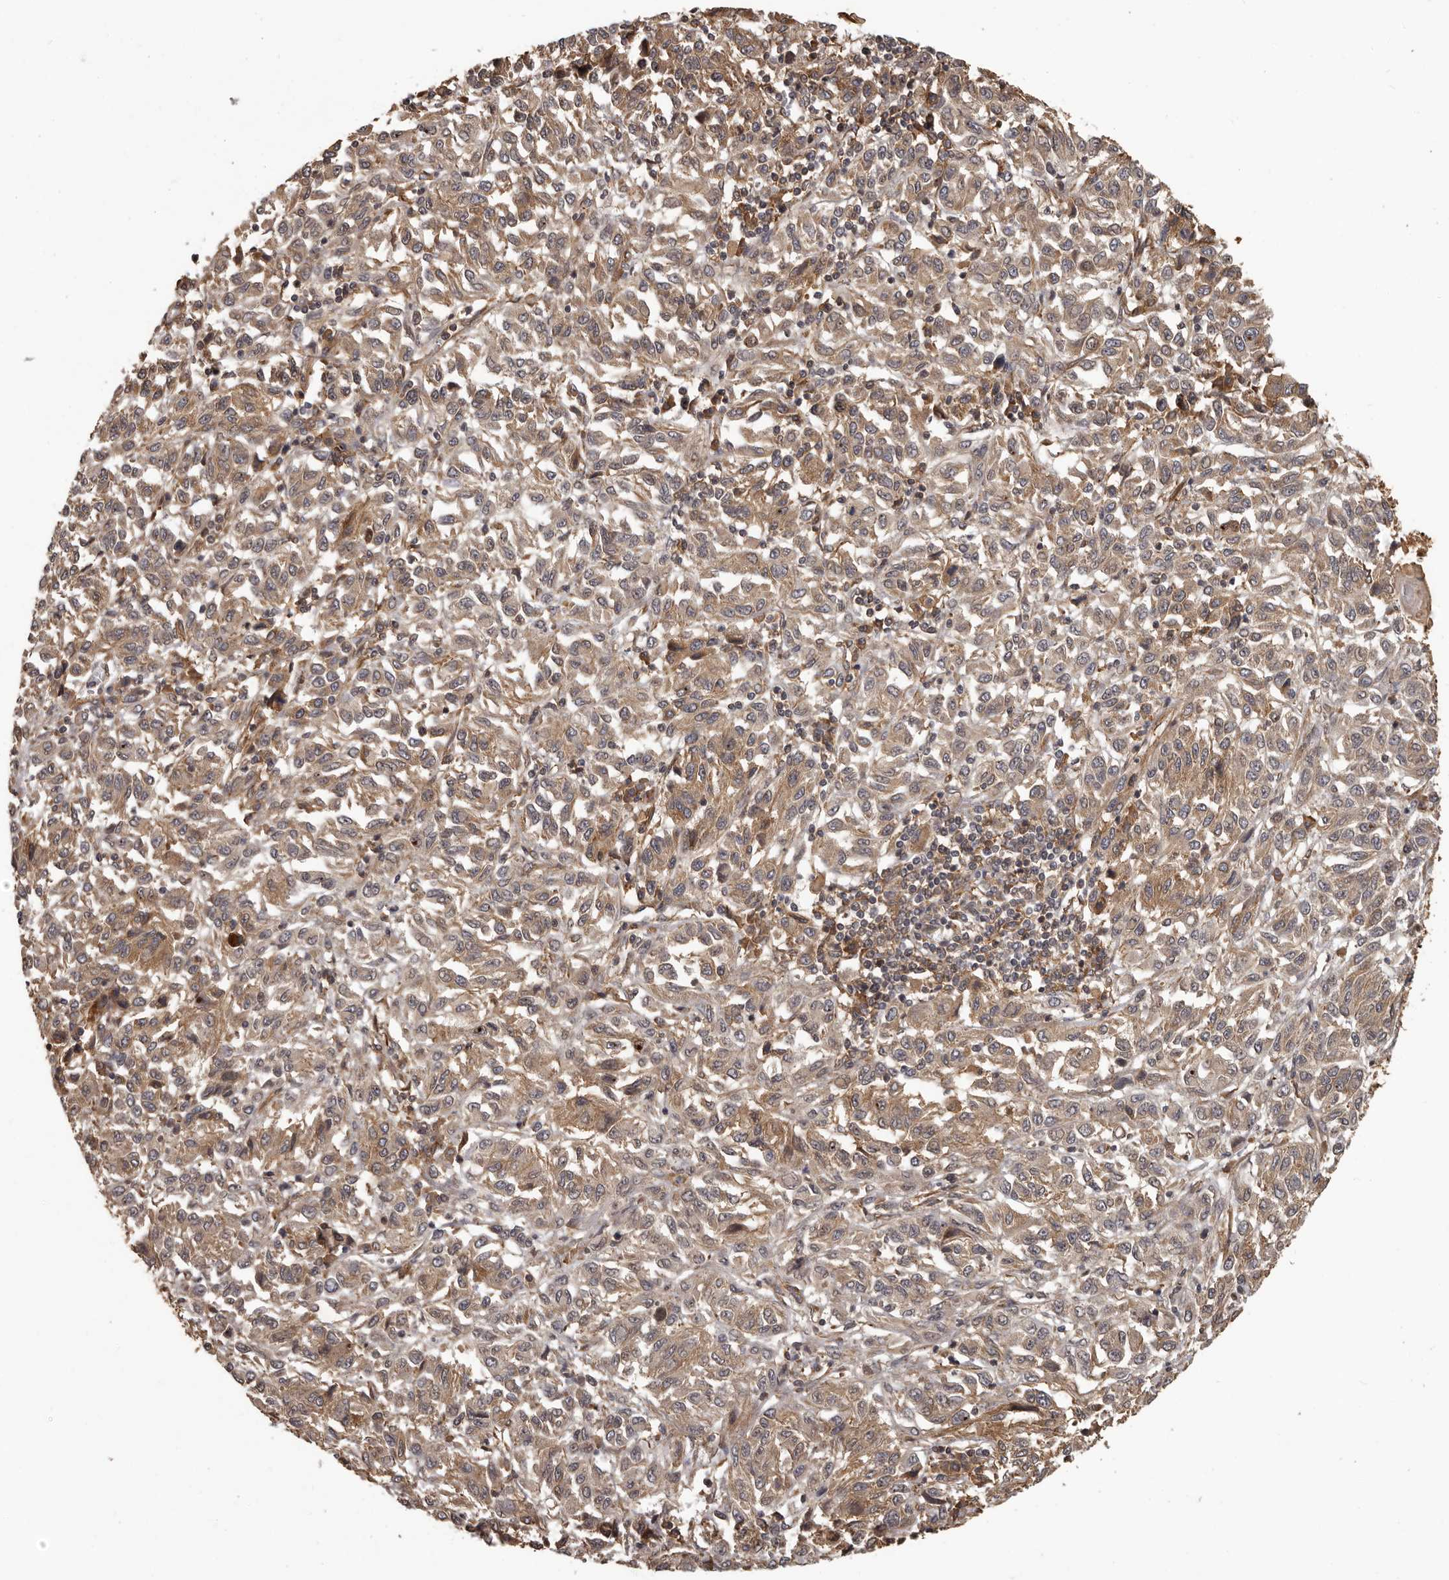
{"staining": {"intensity": "weak", "quantity": ">75%", "location": "cytoplasmic/membranous"}, "tissue": "melanoma", "cell_type": "Tumor cells", "image_type": "cancer", "snomed": [{"axis": "morphology", "description": "Malignant melanoma, Metastatic site"}, {"axis": "topography", "description": "Lung"}], "caption": "Human melanoma stained for a protein (brown) demonstrates weak cytoplasmic/membranous positive staining in approximately >75% of tumor cells.", "gene": "SLITRK6", "patient": {"sex": "male", "age": 64}}